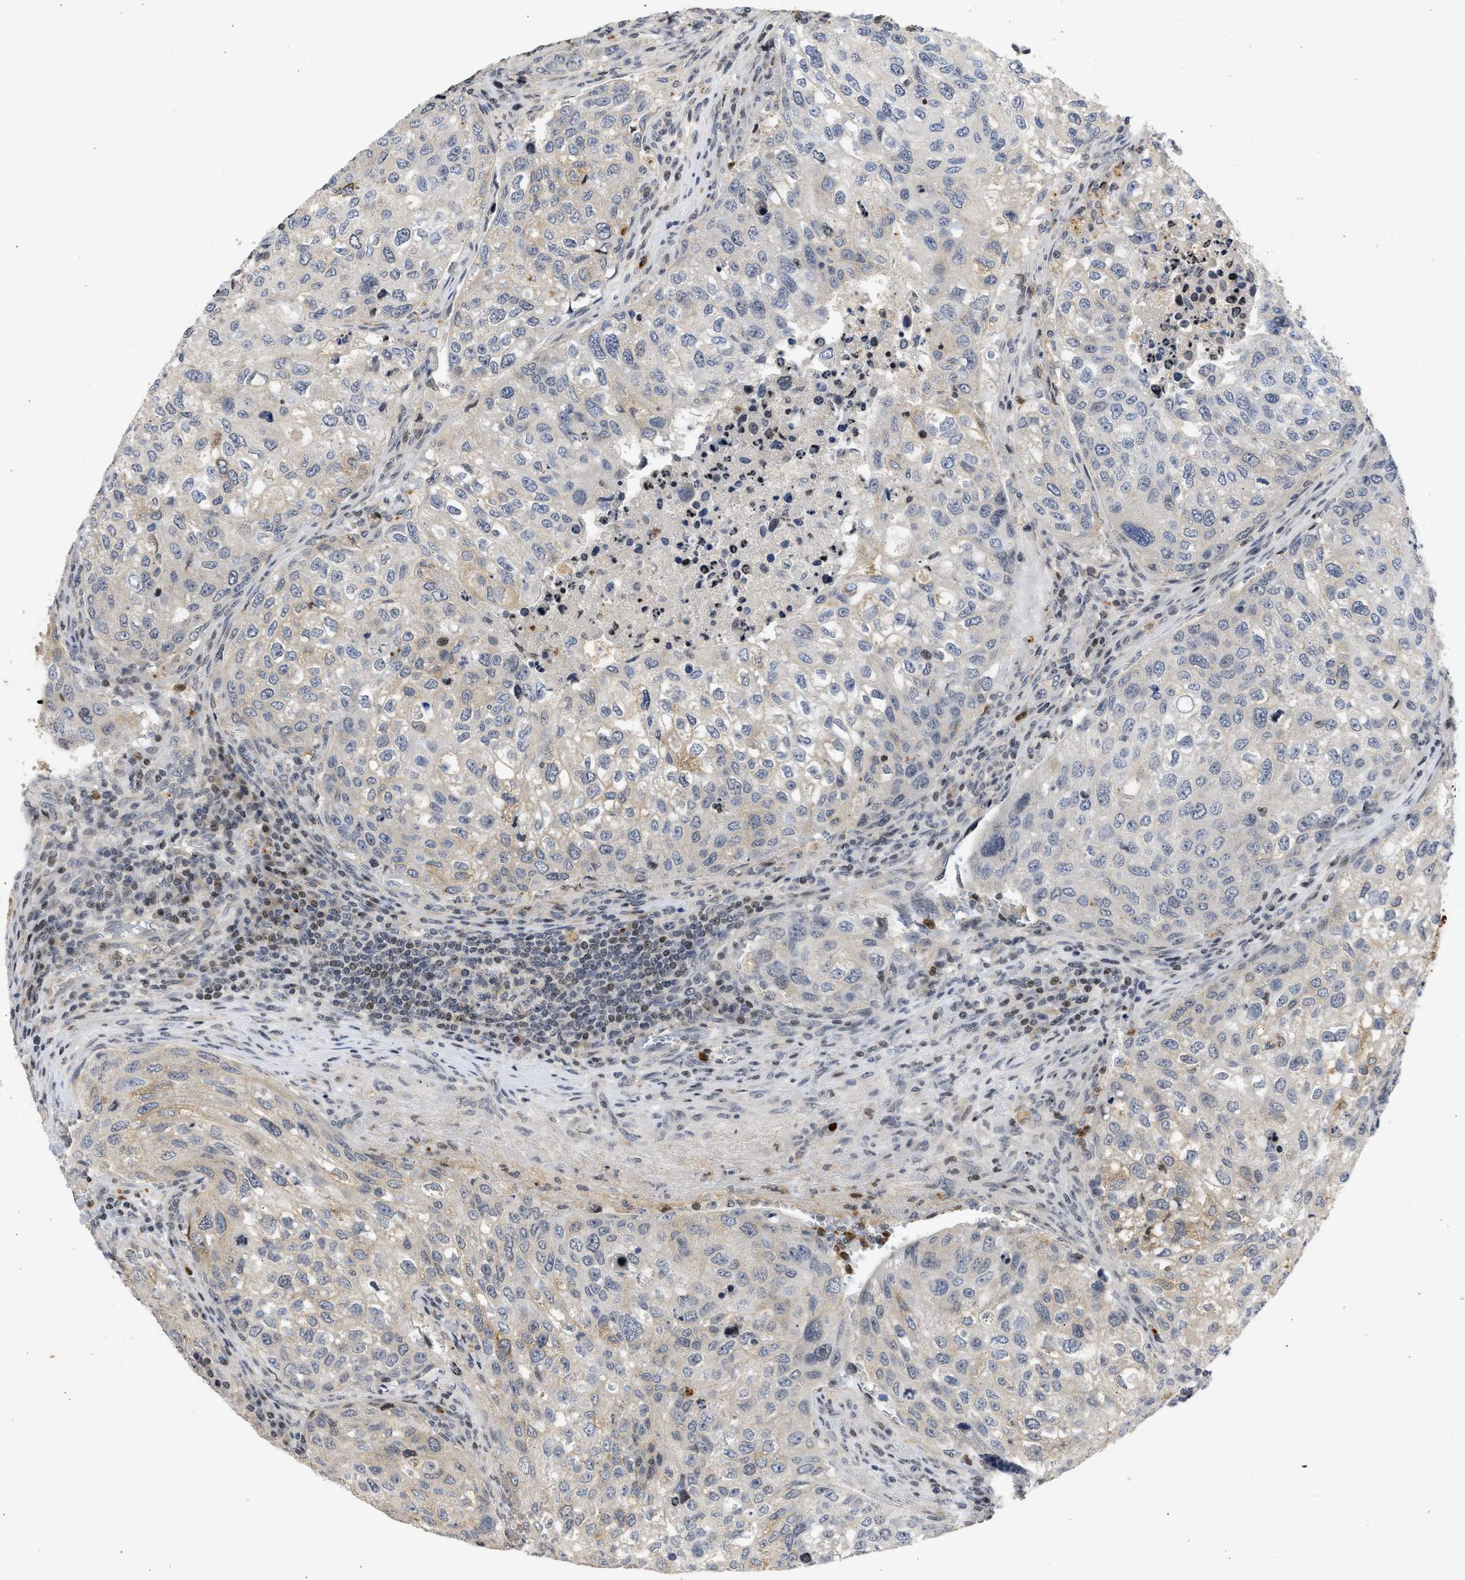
{"staining": {"intensity": "negative", "quantity": "none", "location": "none"}, "tissue": "urothelial cancer", "cell_type": "Tumor cells", "image_type": "cancer", "snomed": [{"axis": "morphology", "description": "Urothelial carcinoma, High grade"}, {"axis": "topography", "description": "Lymph node"}, {"axis": "topography", "description": "Urinary bladder"}], "caption": "High power microscopy image of an IHC photomicrograph of urothelial carcinoma (high-grade), revealing no significant staining in tumor cells. (Brightfield microscopy of DAB (3,3'-diaminobenzidine) immunohistochemistry (IHC) at high magnification).", "gene": "ENSG00000142539", "patient": {"sex": "male", "age": 51}}